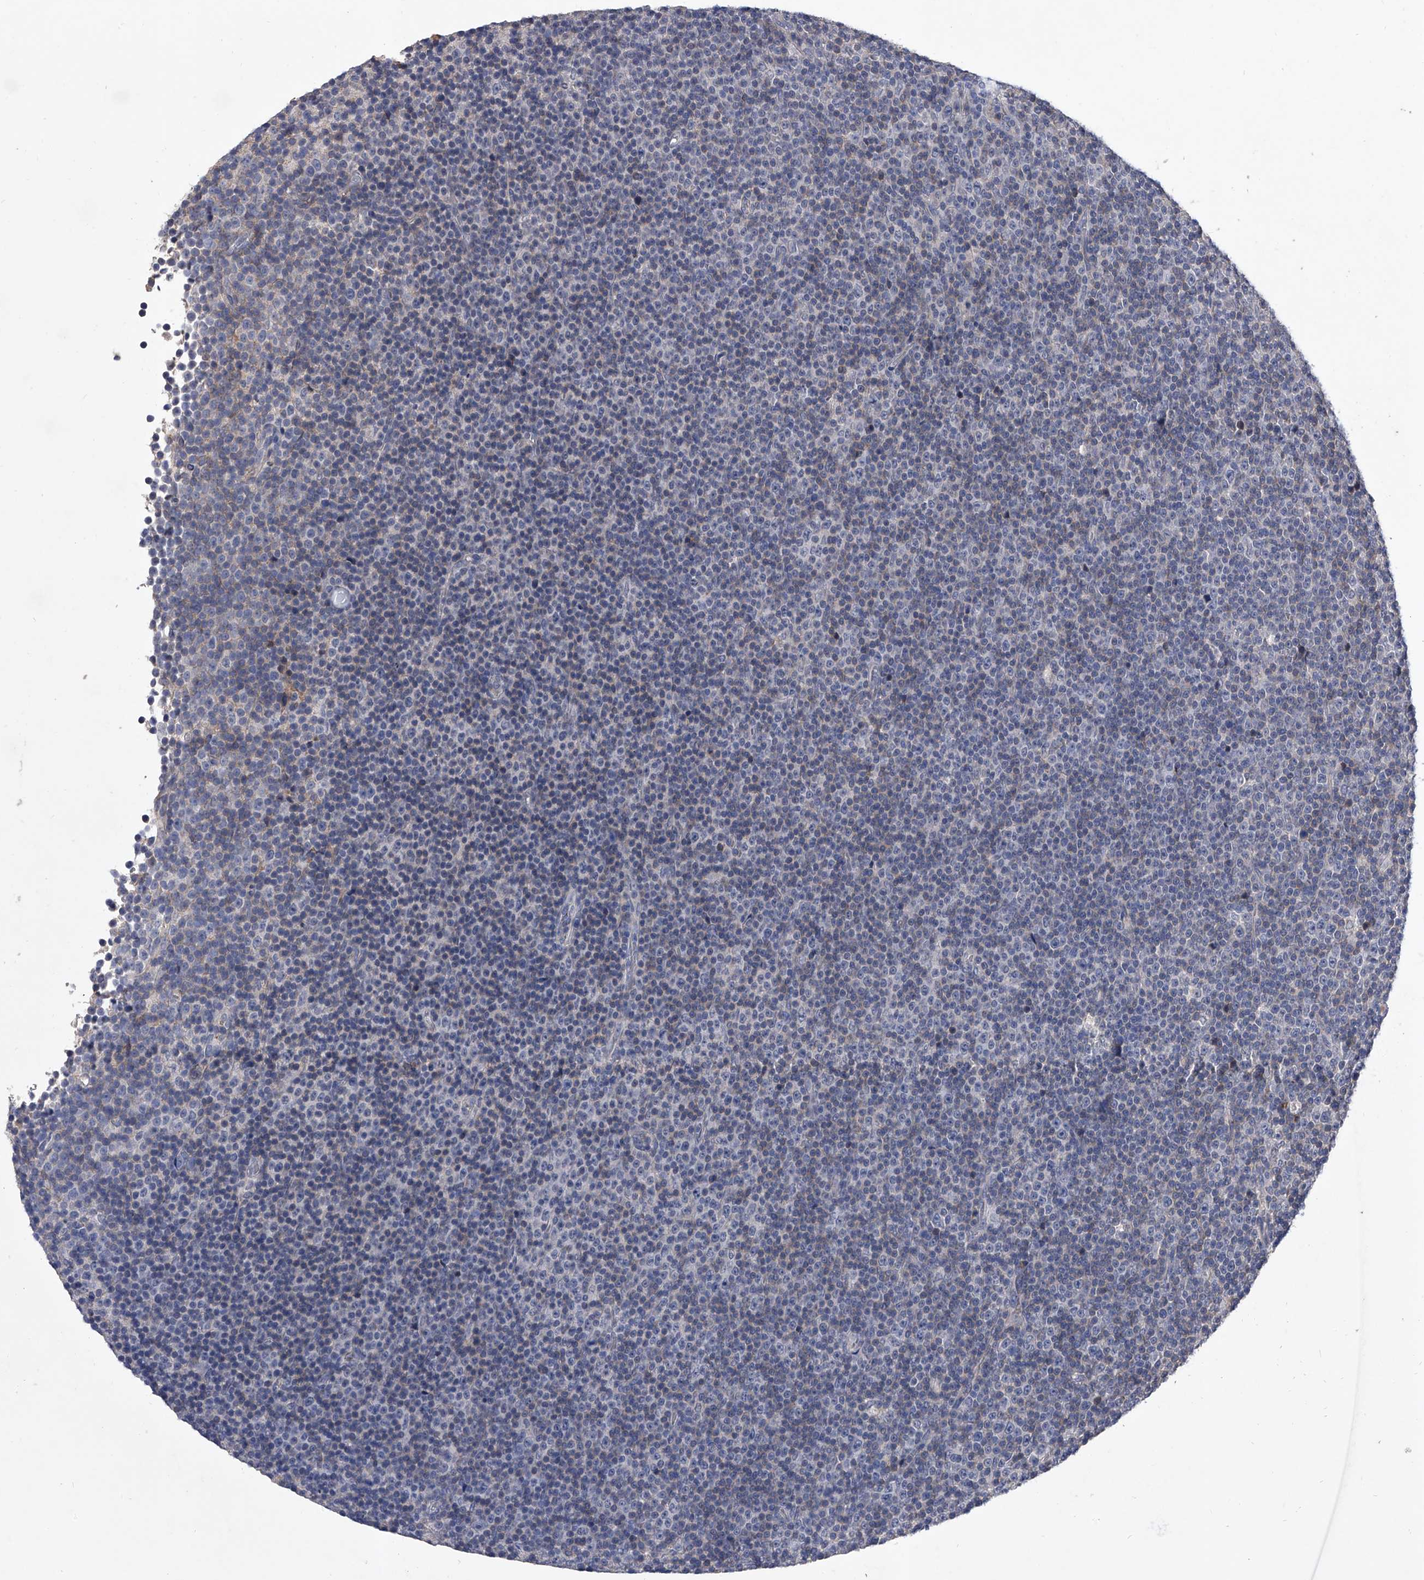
{"staining": {"intensity": "negative", "quantity": "none", "location": "none"}, "tissue": "lymphoma", "cell_type": "Tumor cells", "image_type": "cancer", "snomed": [{"axis": "morphology", "description": "Malignant lymphoma, non-Hodgkin's type, Low grade"}, {"axis": "topography", "description": "Lymph node"}], "caption": "Immunohistochemistry histopathology image of human malignant lymphoma, non-Hodgkin's type (low-grade) stained for a protein (brown), which demonstrates no positivity in tumor cells.", "gene": "C5", "patient": {"sex": "female", "age": 67}}